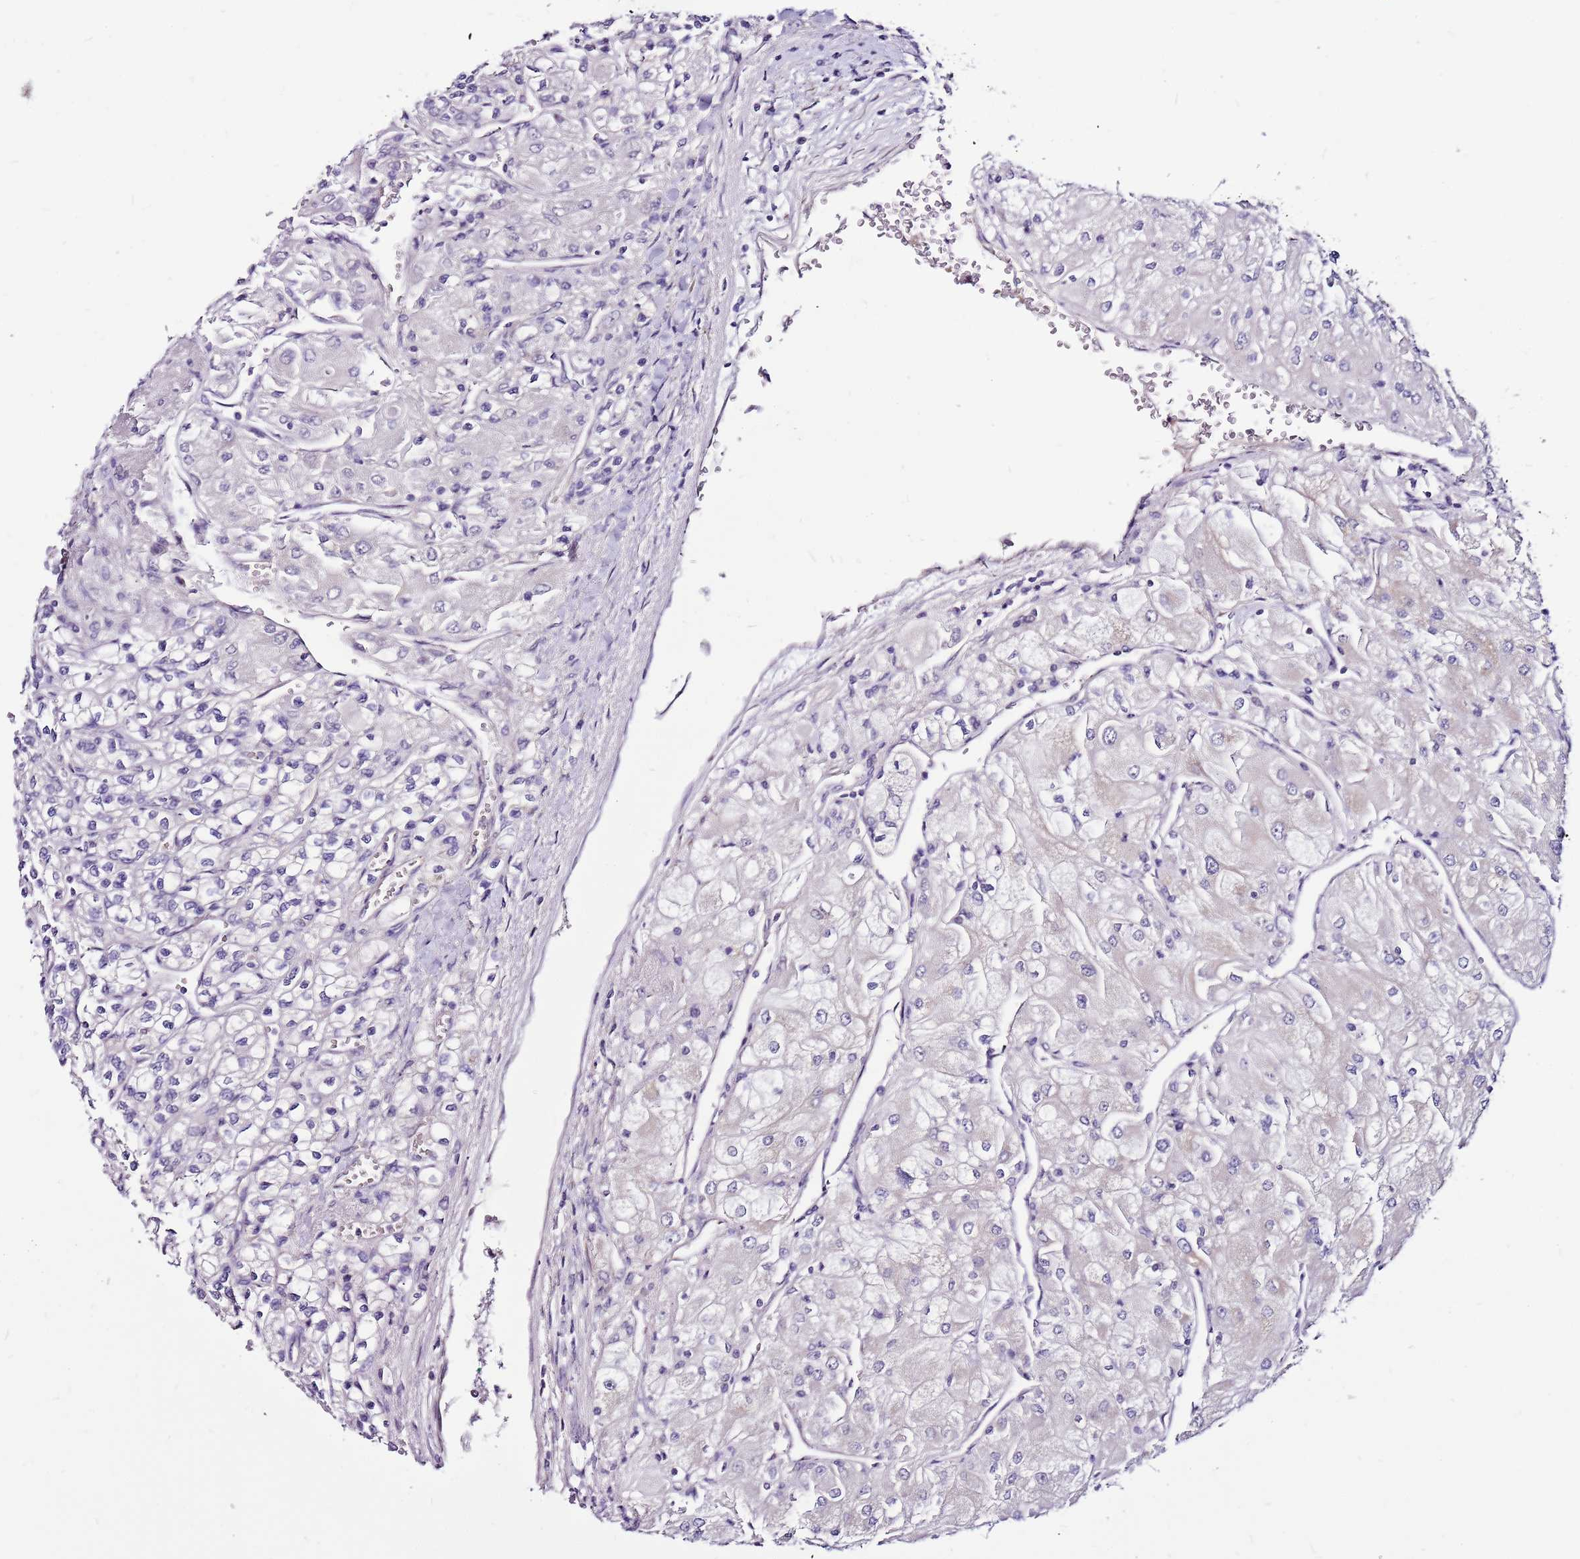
{"staining": {"intensity": "negative", "quantity": "none", "location": "none"}, "tissue": "renal cancer", "cell_type": "Tumor cells", "image_type": "cancer", "snomed": [{"axis": "morphology", "description": "Adenocarcinoma, NOS"}, {"axis": "topography", "description": "Kidney"}], "caption": "An immunohistochemistry (IHC) histopathology image of renal cancer (adenocarcinoma) is shown. There is no staining in tumor cells of renal cancer (adenocarcinoma).", "gene": "POLE3", "patient": {"sex": "male", "age": 80}}